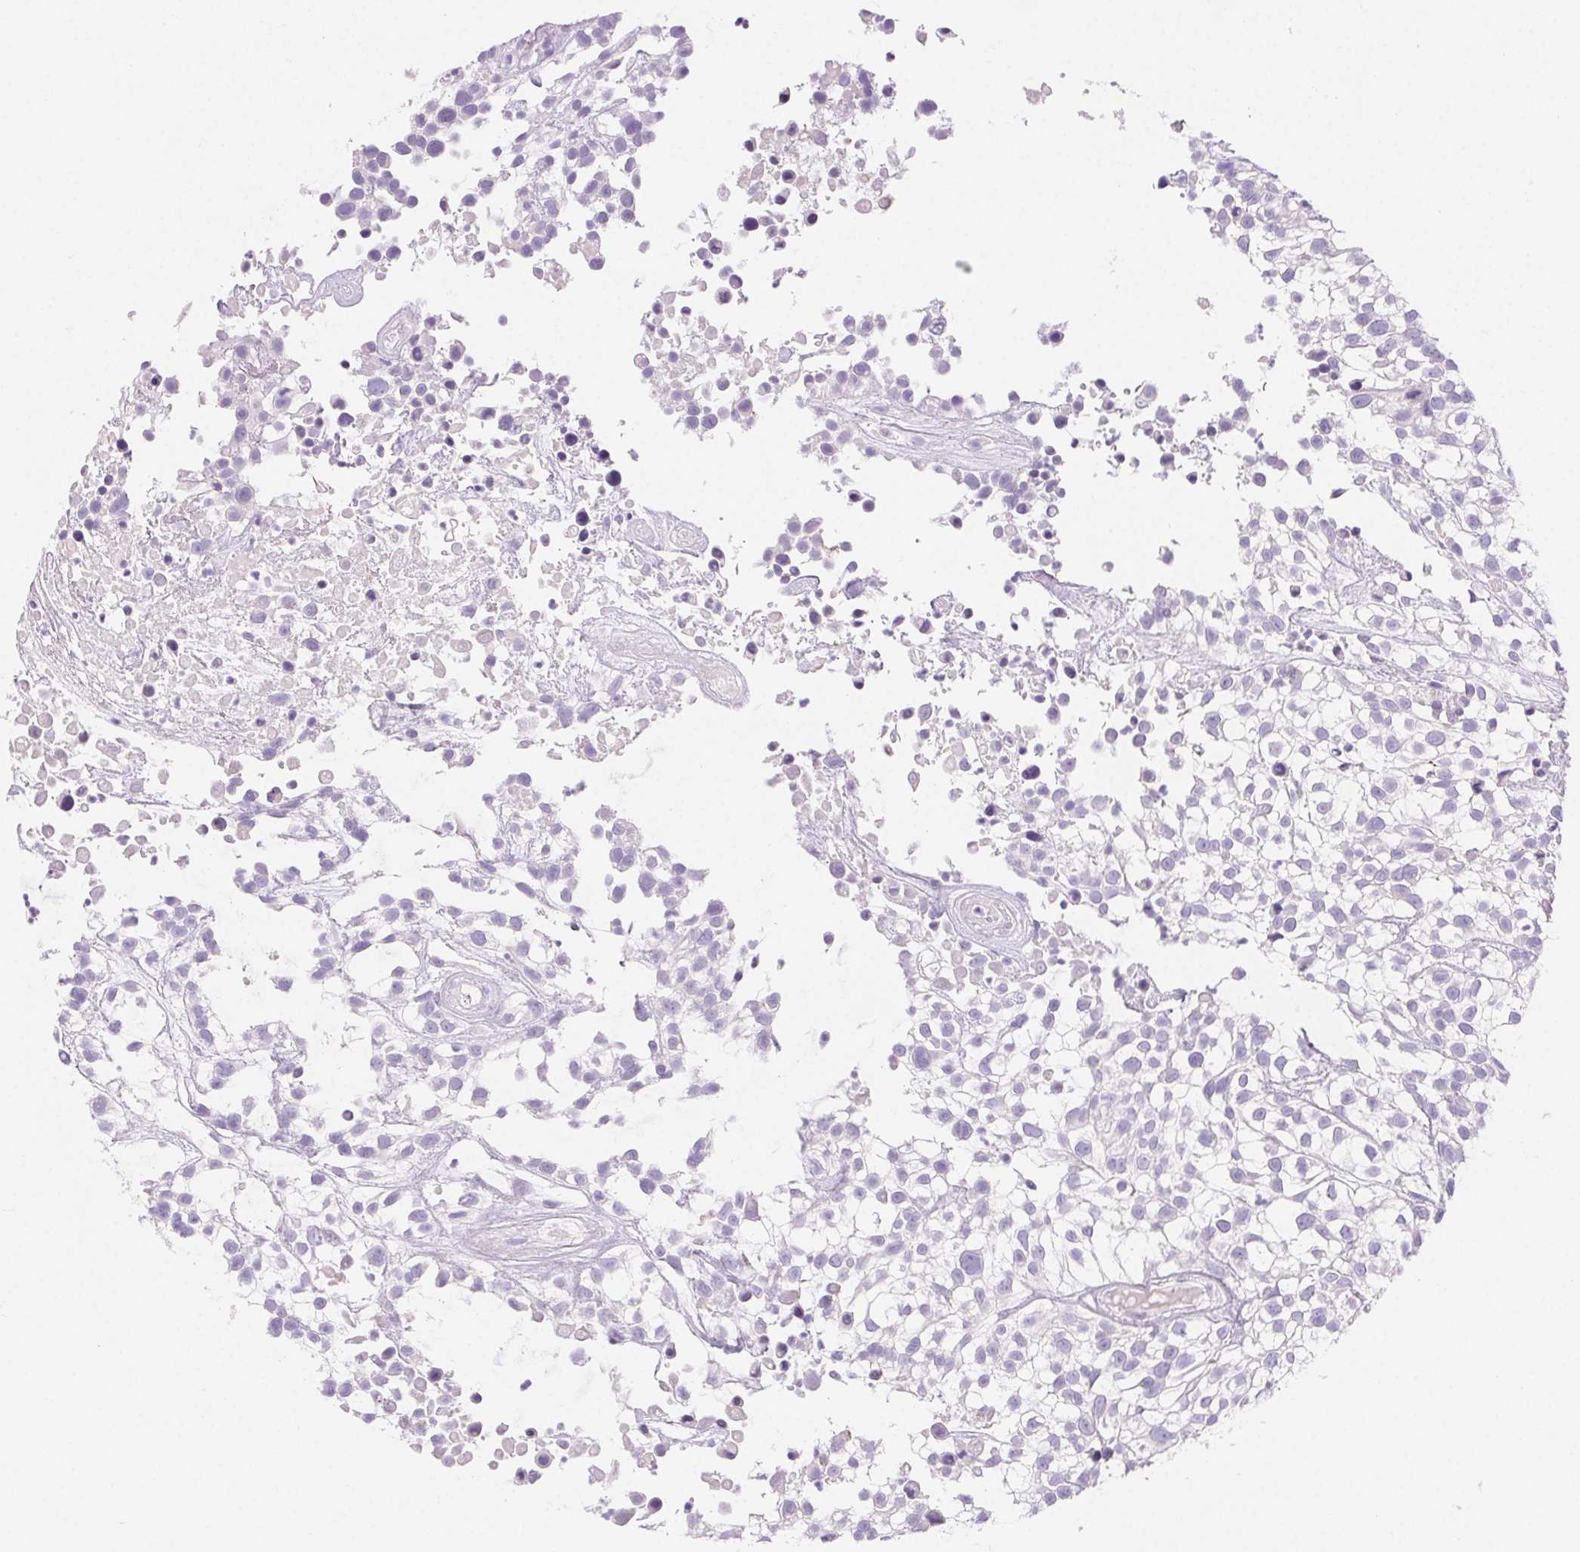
{"staining": {"intensity": "negative", "quantity": "none", "location": "none"}, "tissue": "urothelial cancer", "cell_type": "Tumor cells", "image_type": "cancer", "snomed": [{"axis": "morphology", "description": "Urothelial carcinoma, High grade"}, {"axis": "topography", "description": "Urinary bladder"}], "caption": "Tumor cells are negative for brown protein staining in urothelial cancer.", "gene": "CLDN16", "patient": {"sex": "male", "age": 56}}